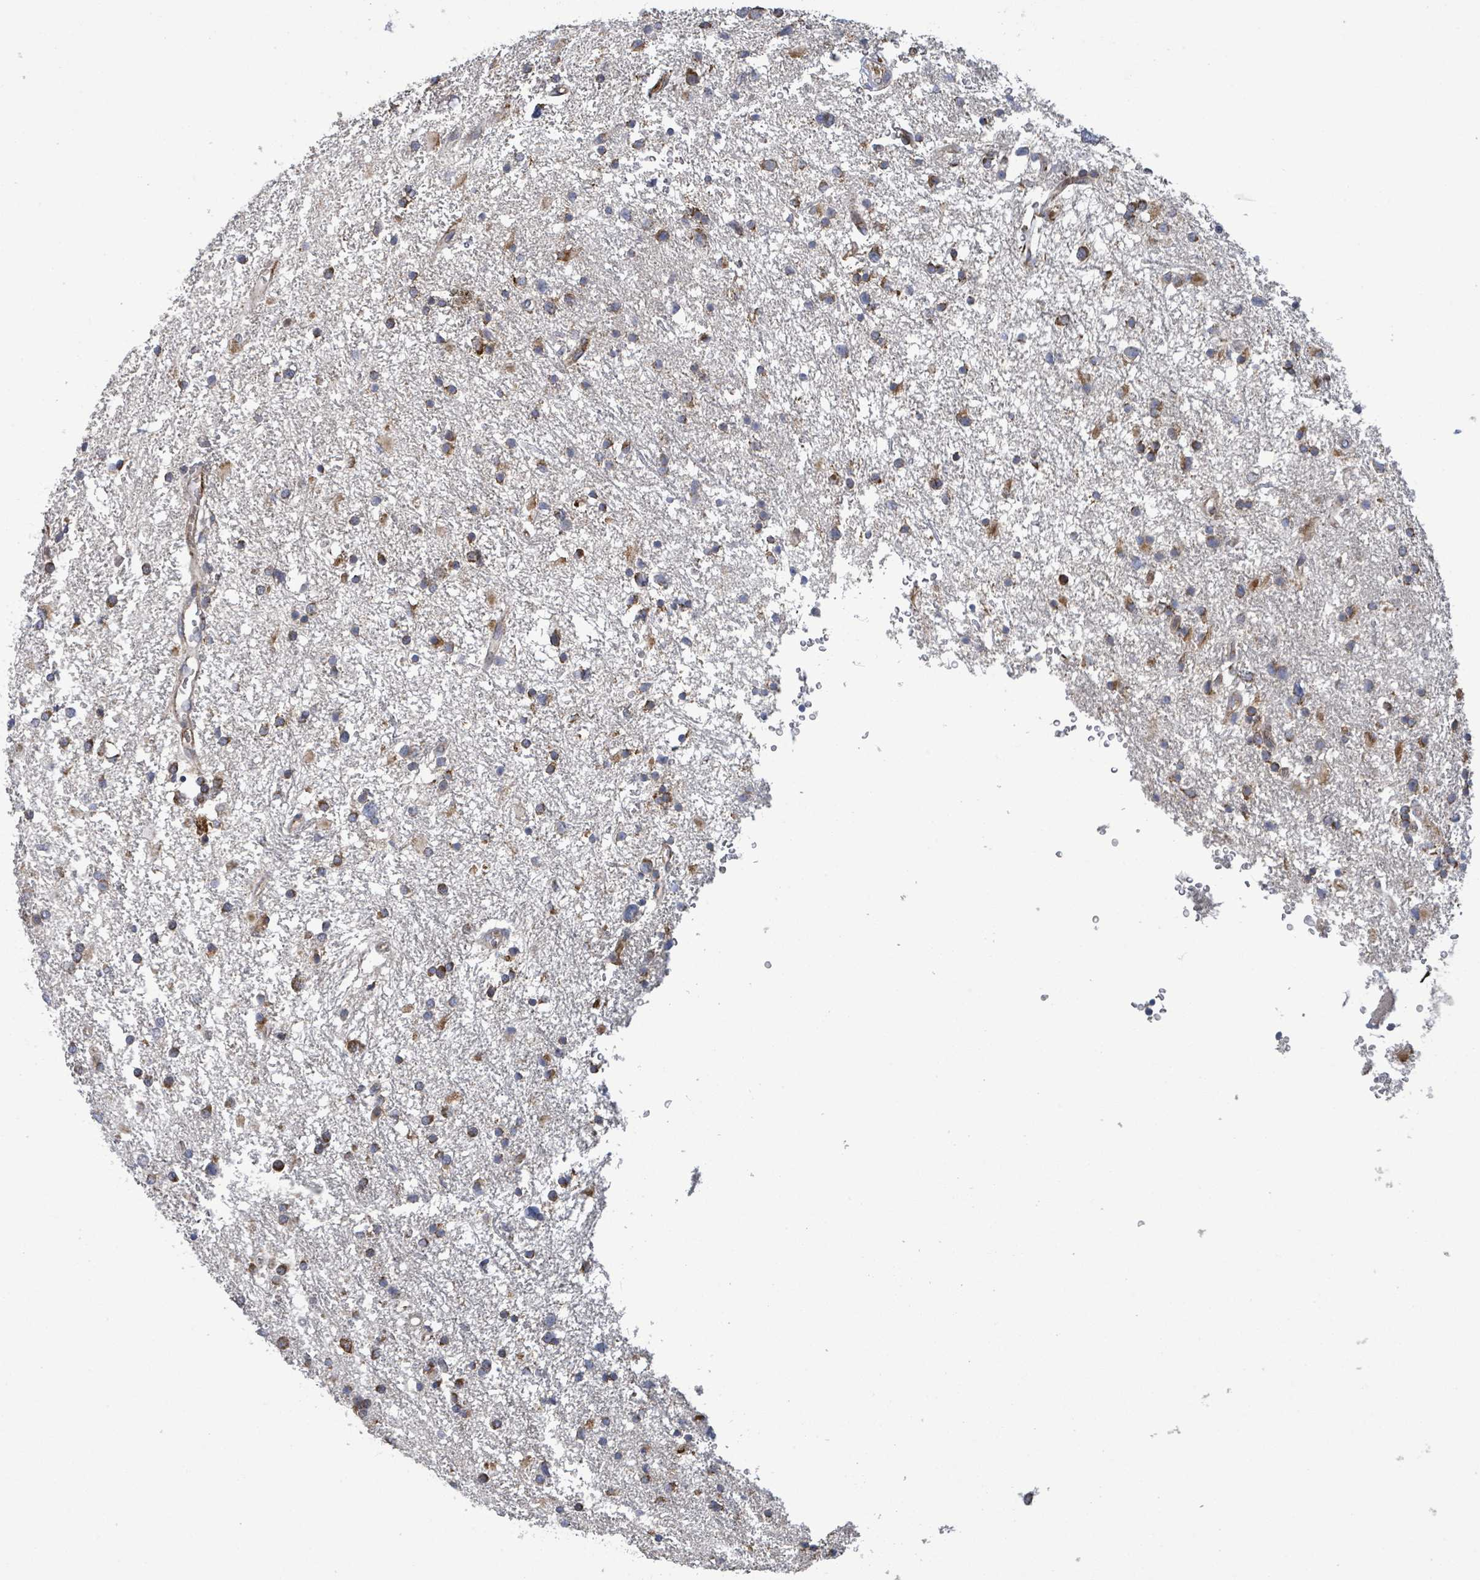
{"staining": {"intensity": "moderate", "quantity": ">75%", "location": "cytoplasmic/membranous"}, "tissue": "glioma", "cell_type": "Tumor cells", "image_type": "cancer", "snomed": [{"axis": "morphology", "description": "Glioma, malignant, Low grade"}, {"axis": "topography", "description": "Brain"}], "caption": "A brown stain highlights moderate cytoplasmic/membranous staining of a protein in glioma tumor cells.", "gene": "NOMO1", "patient": {"sex": "female", "age": 32}}